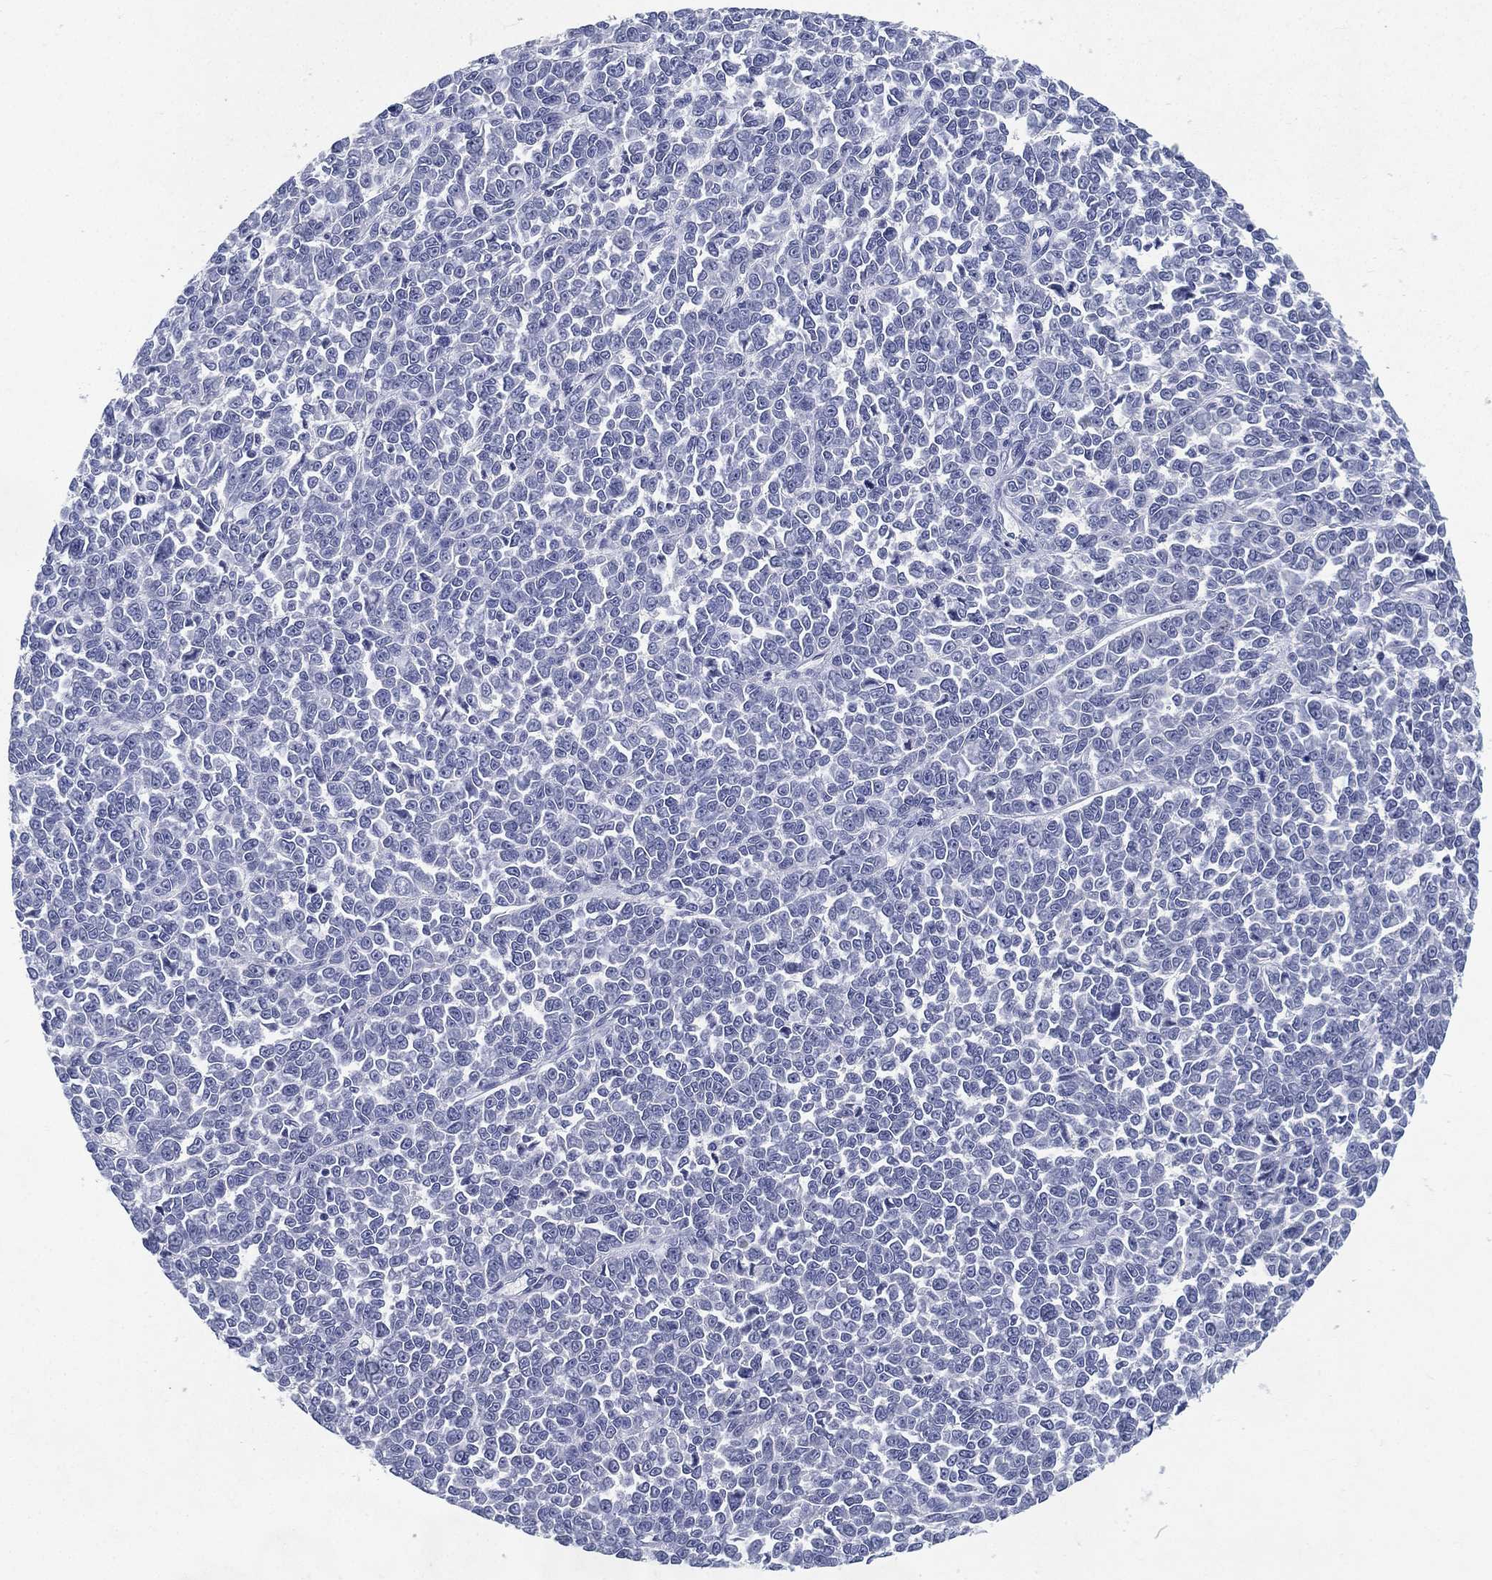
{"staining": {"intensity": "negative", "quantity": "none", "location": "none"}, "tissue": "melanoma", "cell_type": "Tumor cells", "image_type": "cancer", "snomed": [{"axis": "morphology", "description": "Malignant melanoma, NOS"}, {"axis": "topography", "description": "Skin"}], "caption": "Immunohistochemistry of human malignant melanoma shows no staining in tumor cells.", "gene": "RGS13", "patient": {"sex": "female", "age": 95}}